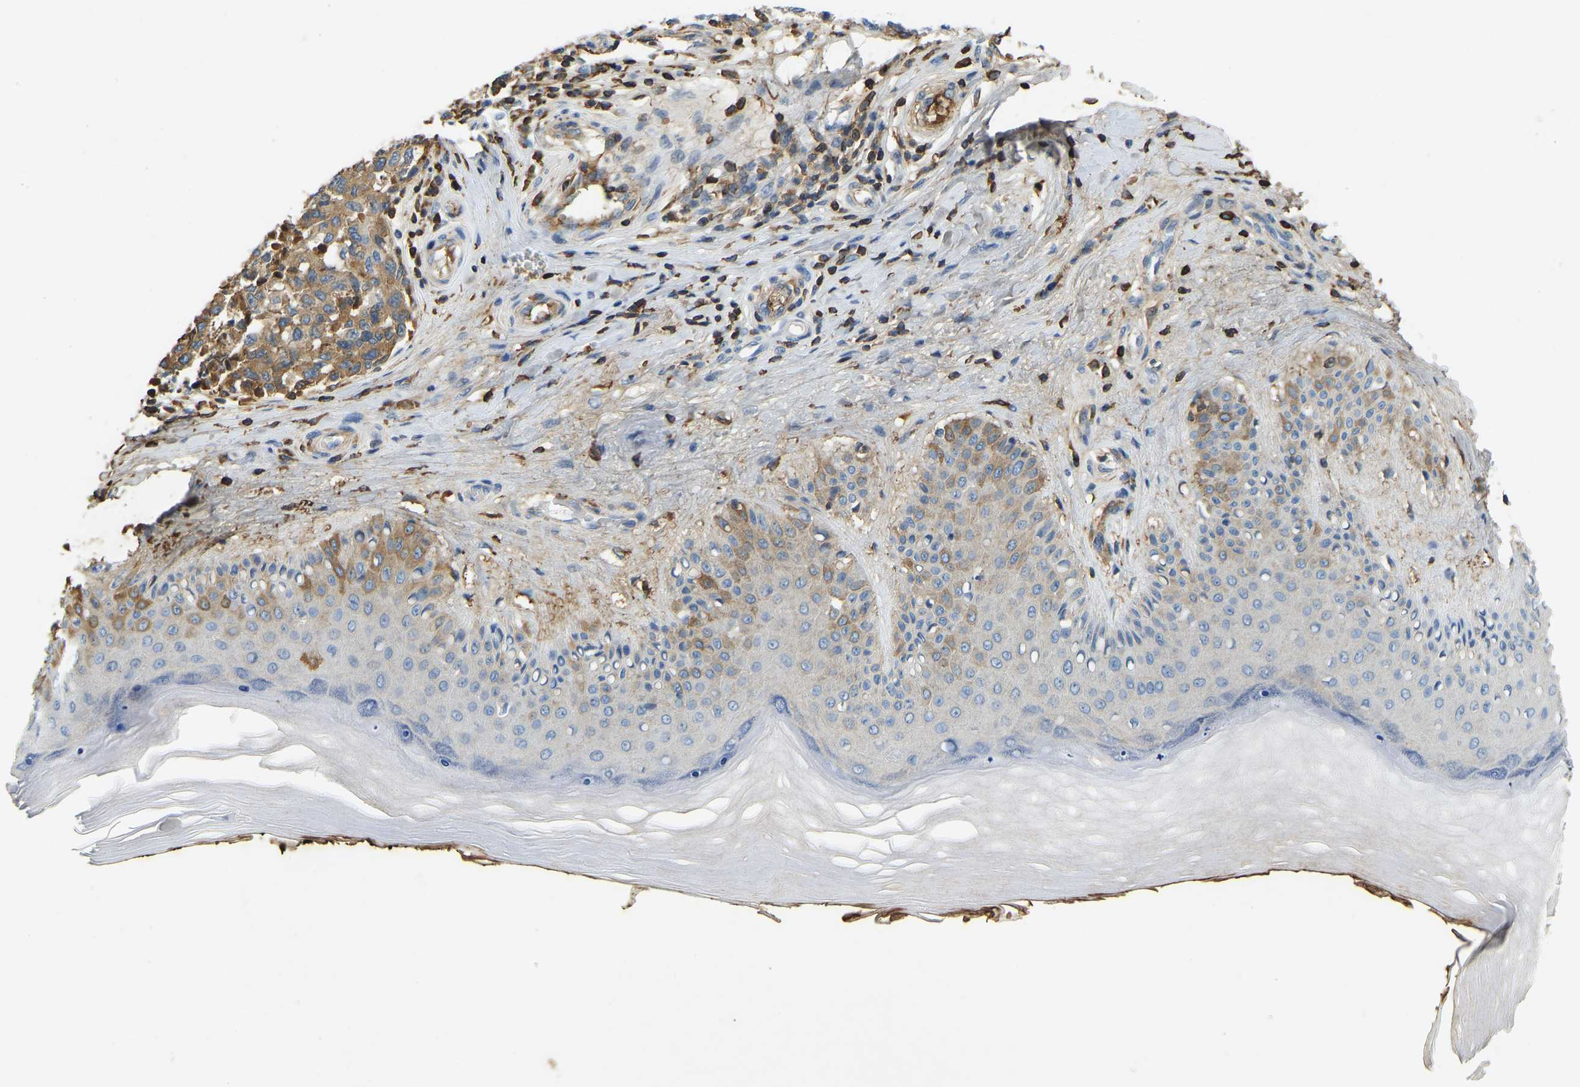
{"staining": {"intensity": "moderate", "quantity": ">75%", "location": "cytoplasmic/membranous"}, "tissue": "melanoma", "cell_type": "Tumor cells", "image_type": "cancer", "snomed": [{"axis": "morphology", "description": "Malignant melanoma, NOS"}, {"axis": "topography", "description": "Skin"}], "caption": "Immunohistochemical staining of human malignant melanoma demonstrates medium levels of moderate cytoplasmic/membranous protein expression in about >75% of tumor cells. The staining was performed using DAB (3,3'-diaminobenzidine) to visualize the protein expression in brown, while the nuclei were stained in blue with hematoxylin (Magnification: 20x).", "gene": "THBS4", "patient": {"sex": "female", "age": 64}}